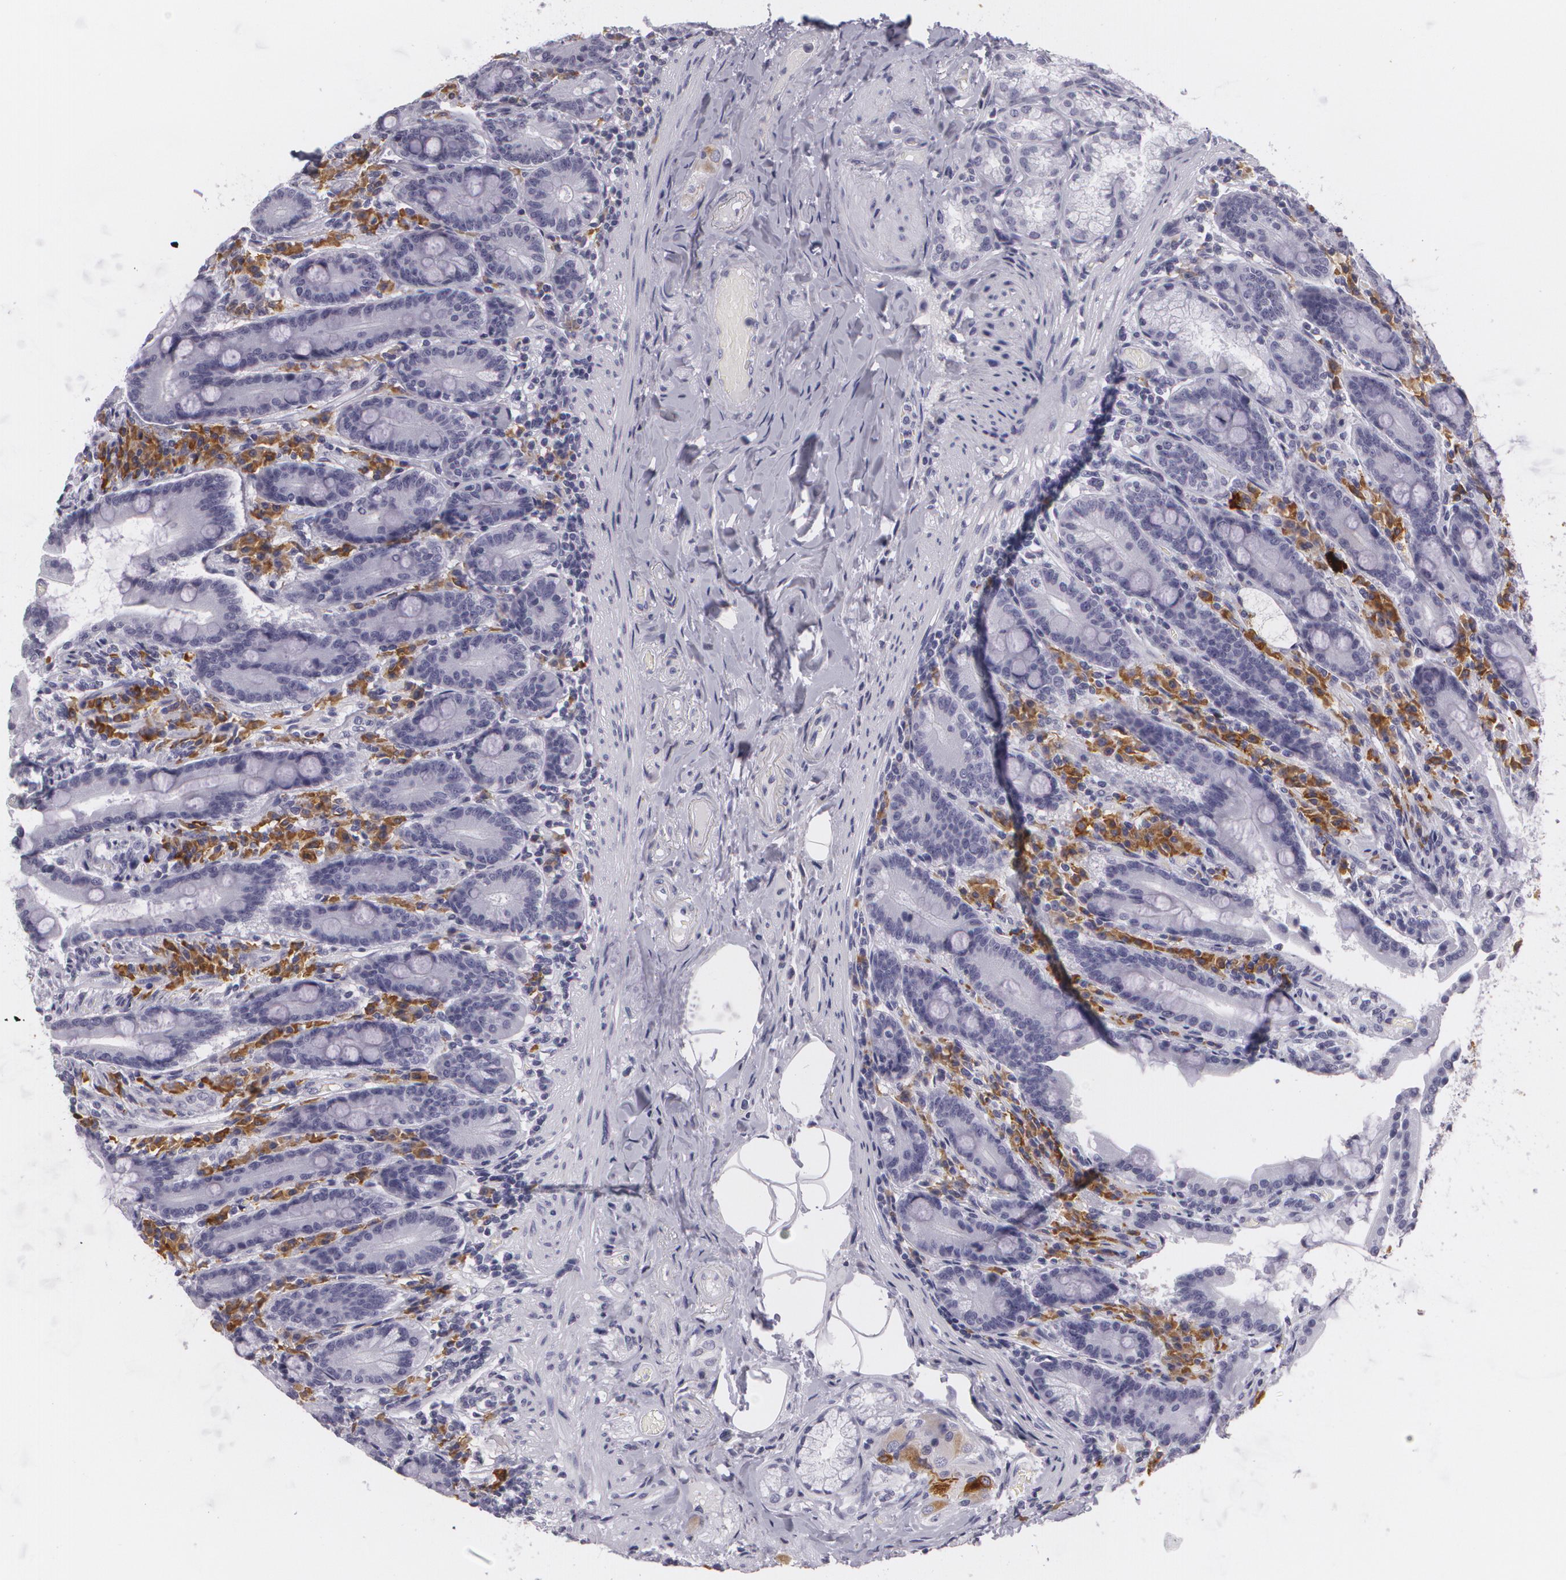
{"staining": {"intensity": "negative", "quantity": "none", "location": "none"}, "tissue": "duodenum", "cell_type": "Glandular cells", "image_type": "normal", "snomed": [{"axis": "morphology", "description": "Normal tissue, NOS"}, {"axis": "topography", "description": "Duodenum"}], "caption": "IHC micrograph of normal duodenum stained for a protein (brown), which exhibits no positivity in glandular cells. (DAB (3,3'-diaminobenzidine) immunohistochemistry with hematoxylin counter stain).", "gene": "MAP2", "patient": {"sex": "female", "age": 64}}